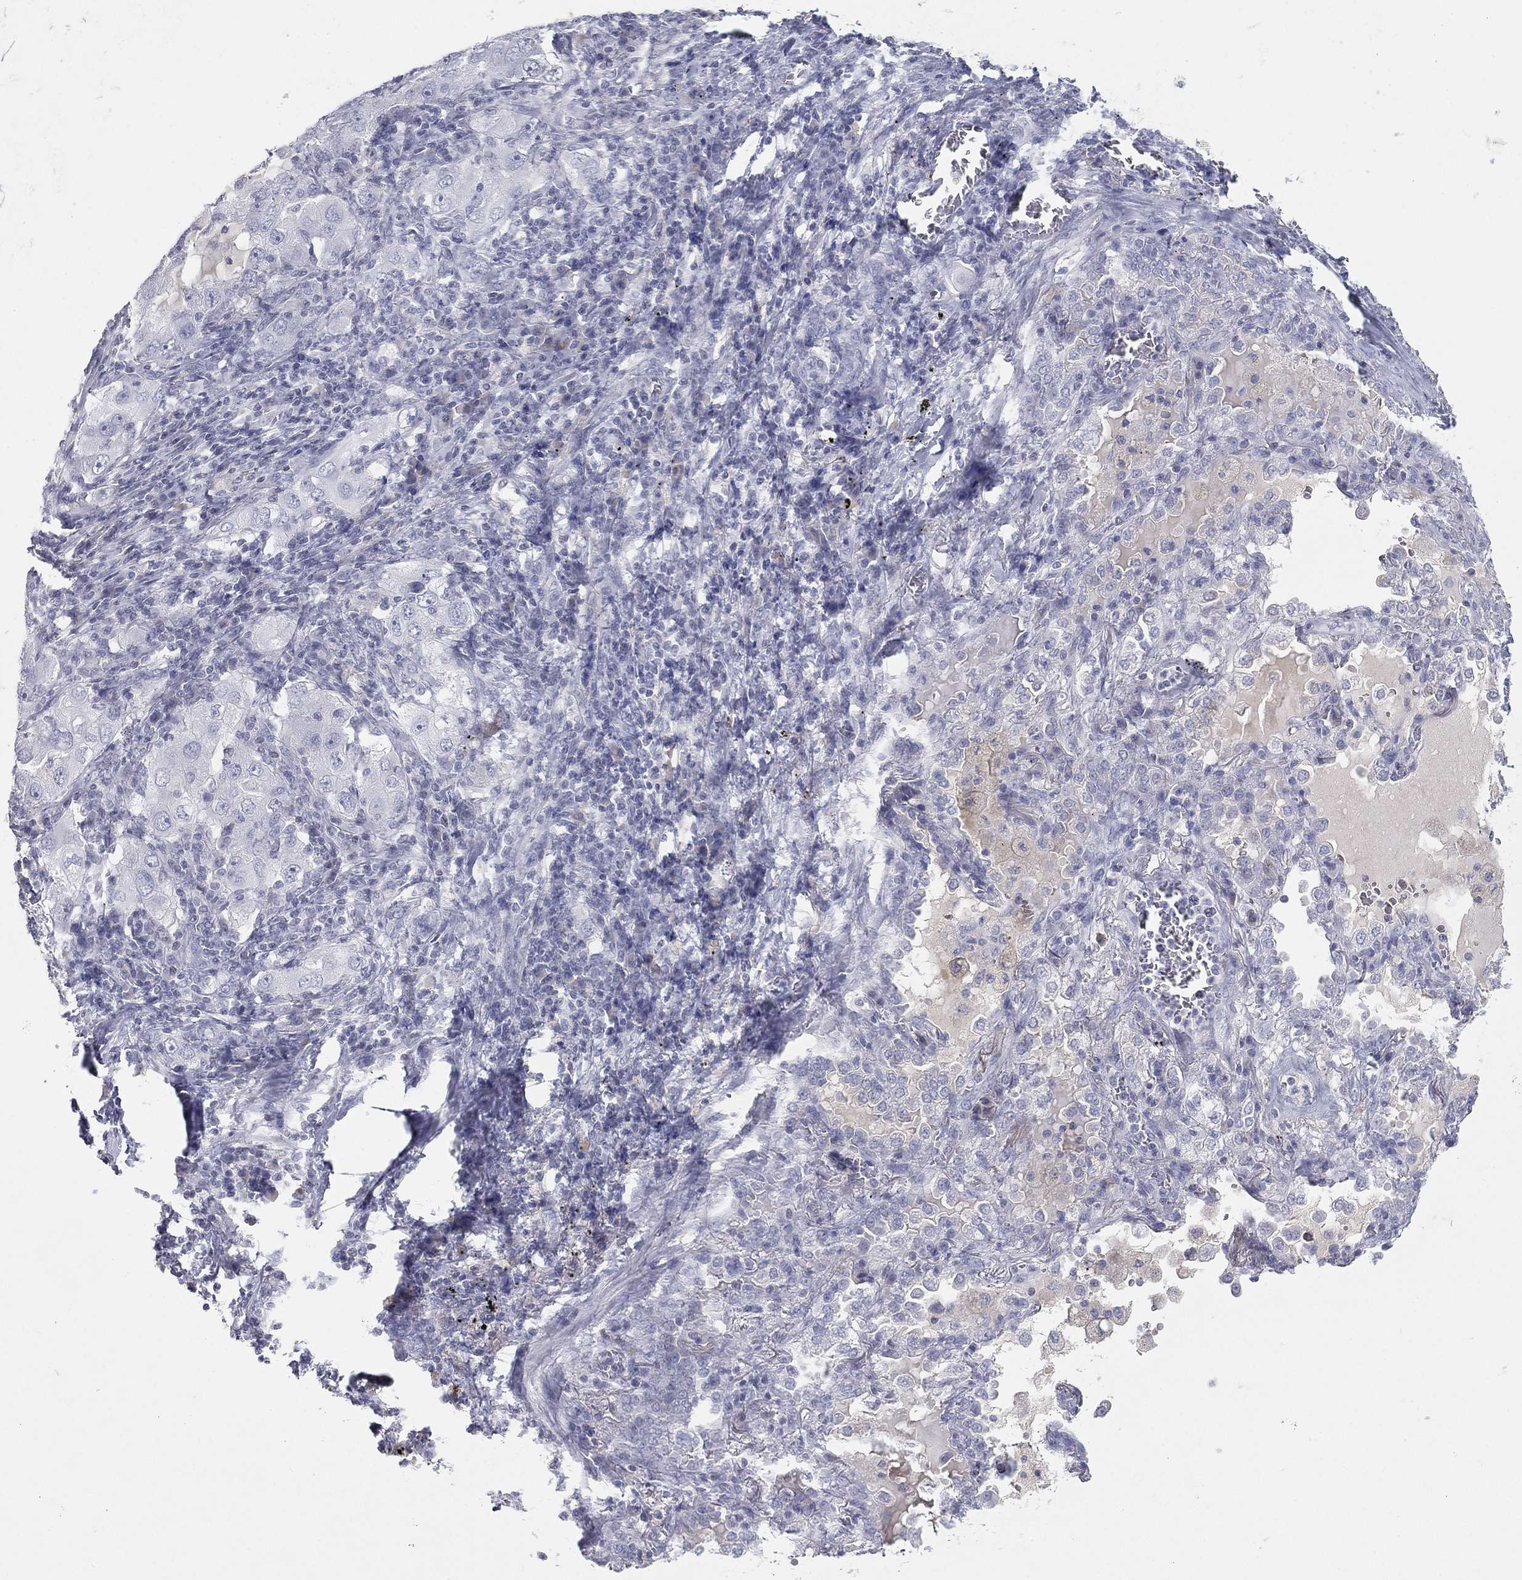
{"staining": {"intensity": "negative", "quantity": "none", "location": "none"}, "tissue": "lung cancer", "cell_type": "Tumor cells", "image_type": "cancer", "snomed": [{"axis": "morphology", "description": "Adenocarcinoma, NOS"}, {"axis": "topography", "description": "Lung"}], "caption": "Histopathology image shows no protein expression in tumor cells of adenocarcinoma (lung) tissue. The staining is performed using DAB brown chromogen with nuclei counter-stained in using hematoxylin.", "gene": "CPT1B", "patient": {"sex": "female", "age": 61}}